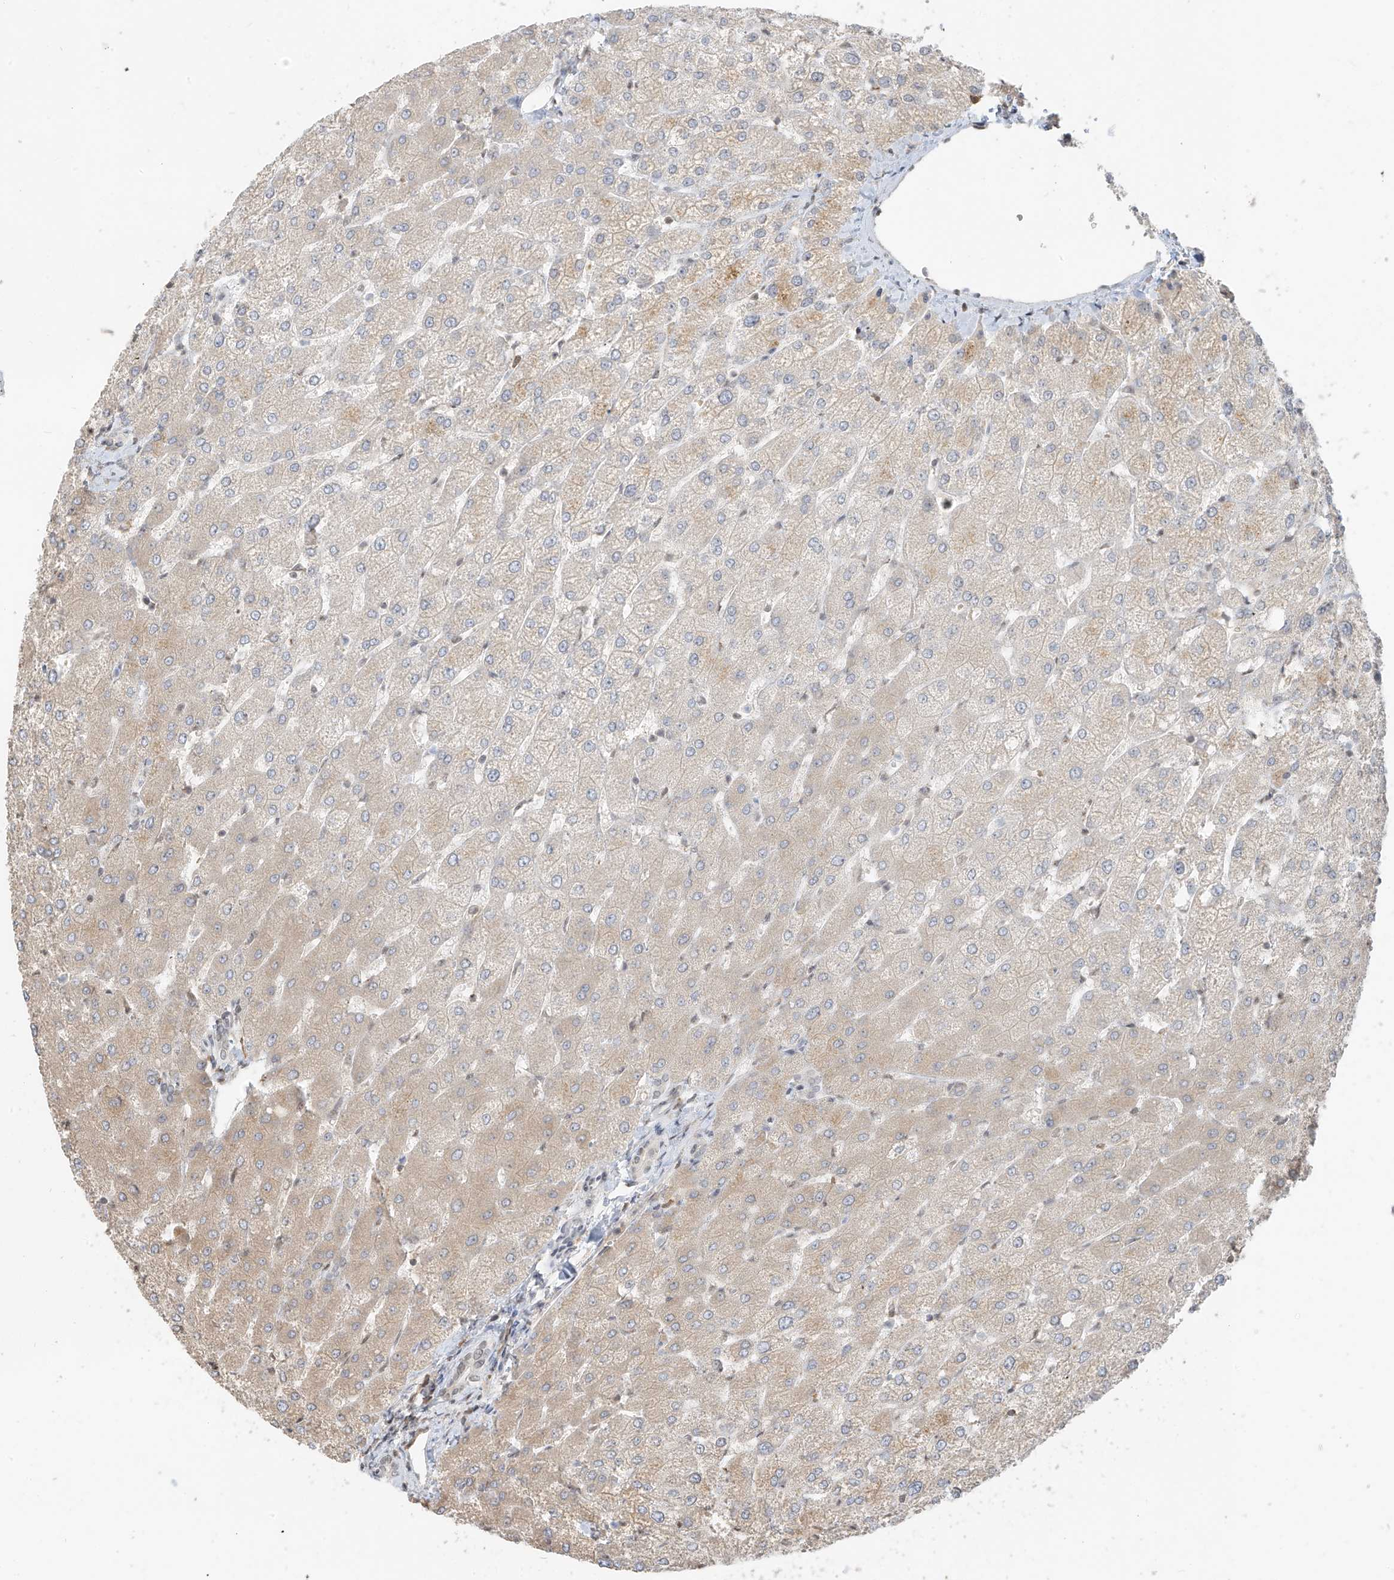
{"staining": {"intensity": "weak", "quantity": "<25%", "location": "nuclear"}, "tissue": "liver", "cell_type": "Cholangiocytes", "image_type": "normal", "snomed": [{"axis": "morphology", "description": "Normal tissue, NOS"}, {"axis": "topography", "description": "Liver"}], "caption": "The immunohistochemistry (IHC) micrograph has no significant staining in cholangiocytes of liver.", "gene": "ZMYM2", "patient": {"sex": "female", "age": 54}}